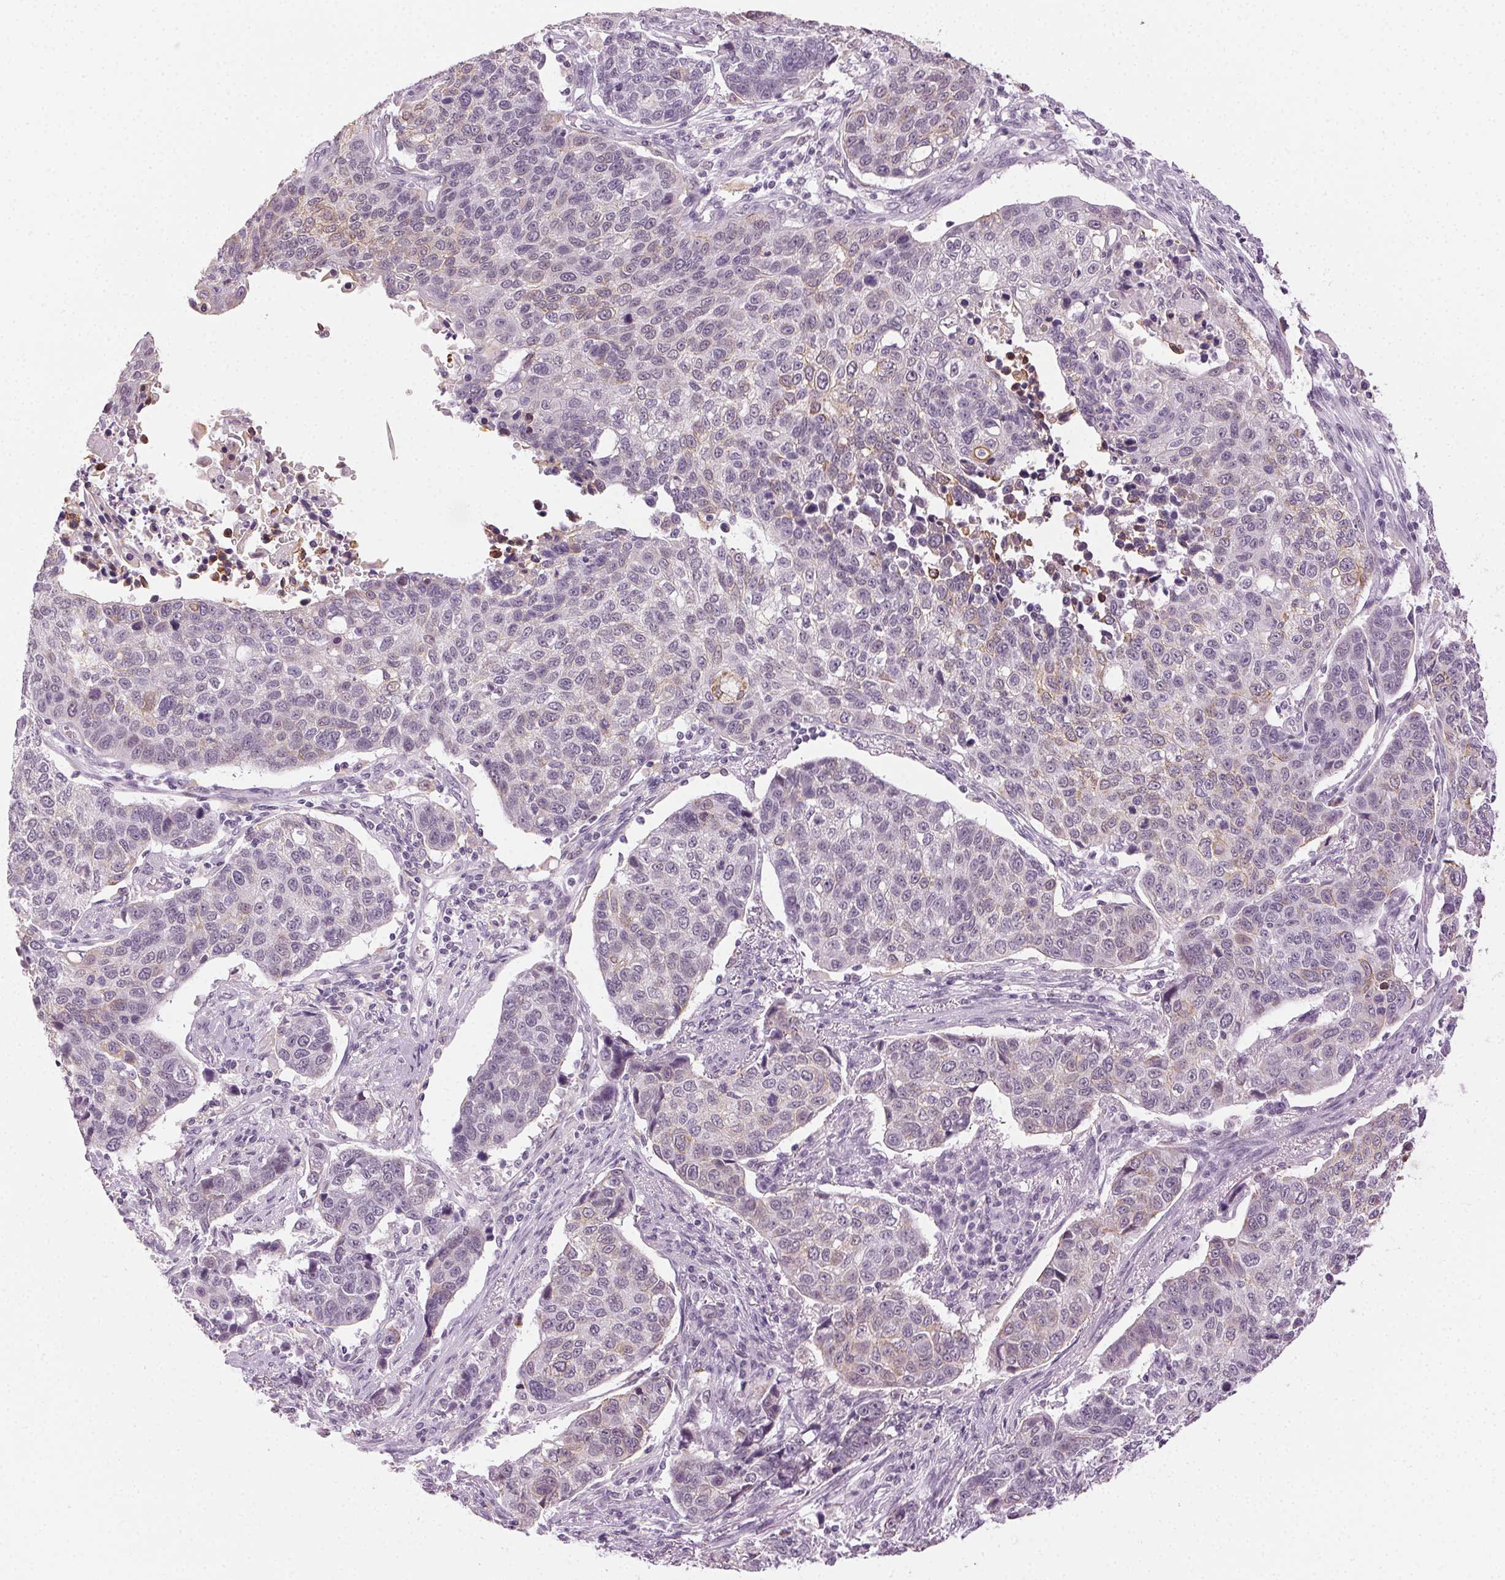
{"staining": {"intensity": "negative", "quantity": "none", "location": "none"}, "tissue": "lung cancer", "cell_type": "Tumor cells", "image_type": "cancer", "snomed": [{"axis": "morphology", "description": "Squamous cell carcinoma, NOS"}, {"axis": "topography", "description": "Lymph node"}, {"axis": "topography", "description": "Lung"}], "caption": "Photomicrograph shows no significant protein positivity in tumor cells of lung squamous cell carcinoma.", "gene": "AIF1L", "patient": {"sex": "male", "age": 61}}